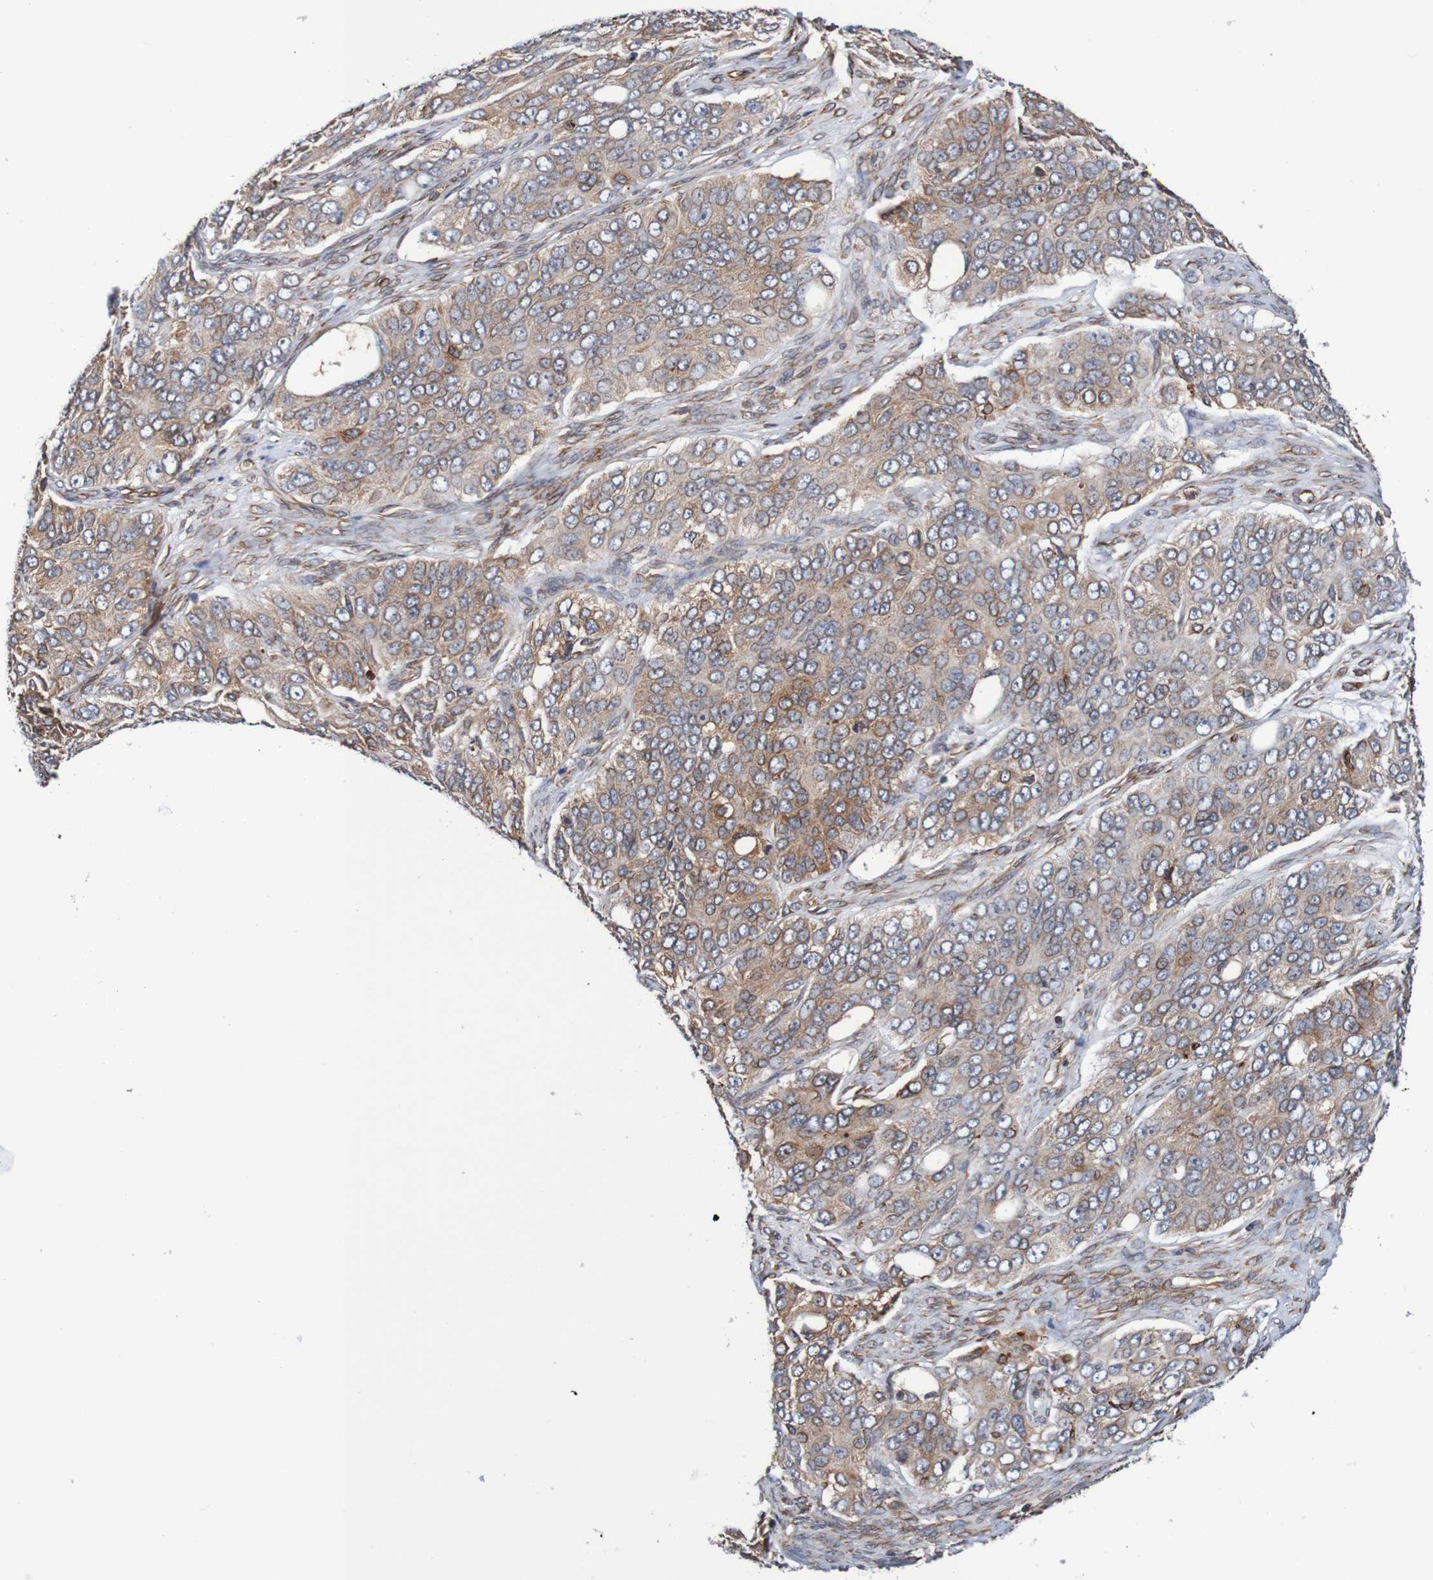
{"staining": {"intensity": "moderate", "quantity": ">75%", "location": "cytoplasmic/membranous,nuclear"}, "tissue": "ovarian cancer", "cell_type": "Tumor cells", "image_type": "cancer", "snomed": [{"axis": "morphology", "description": "Carcinoma, endometroid"}, {"axis": "topography", "description": "Ovary"}], "caption": "DAB immunohistochemical staining of human ovarian cancer displays moderate cytoplasmic/membranous and nuclear protein positivity in approximately >75% of tumor cells.", "gene": "TMEM109", "patient": {"sex": "female", "age": 51}}